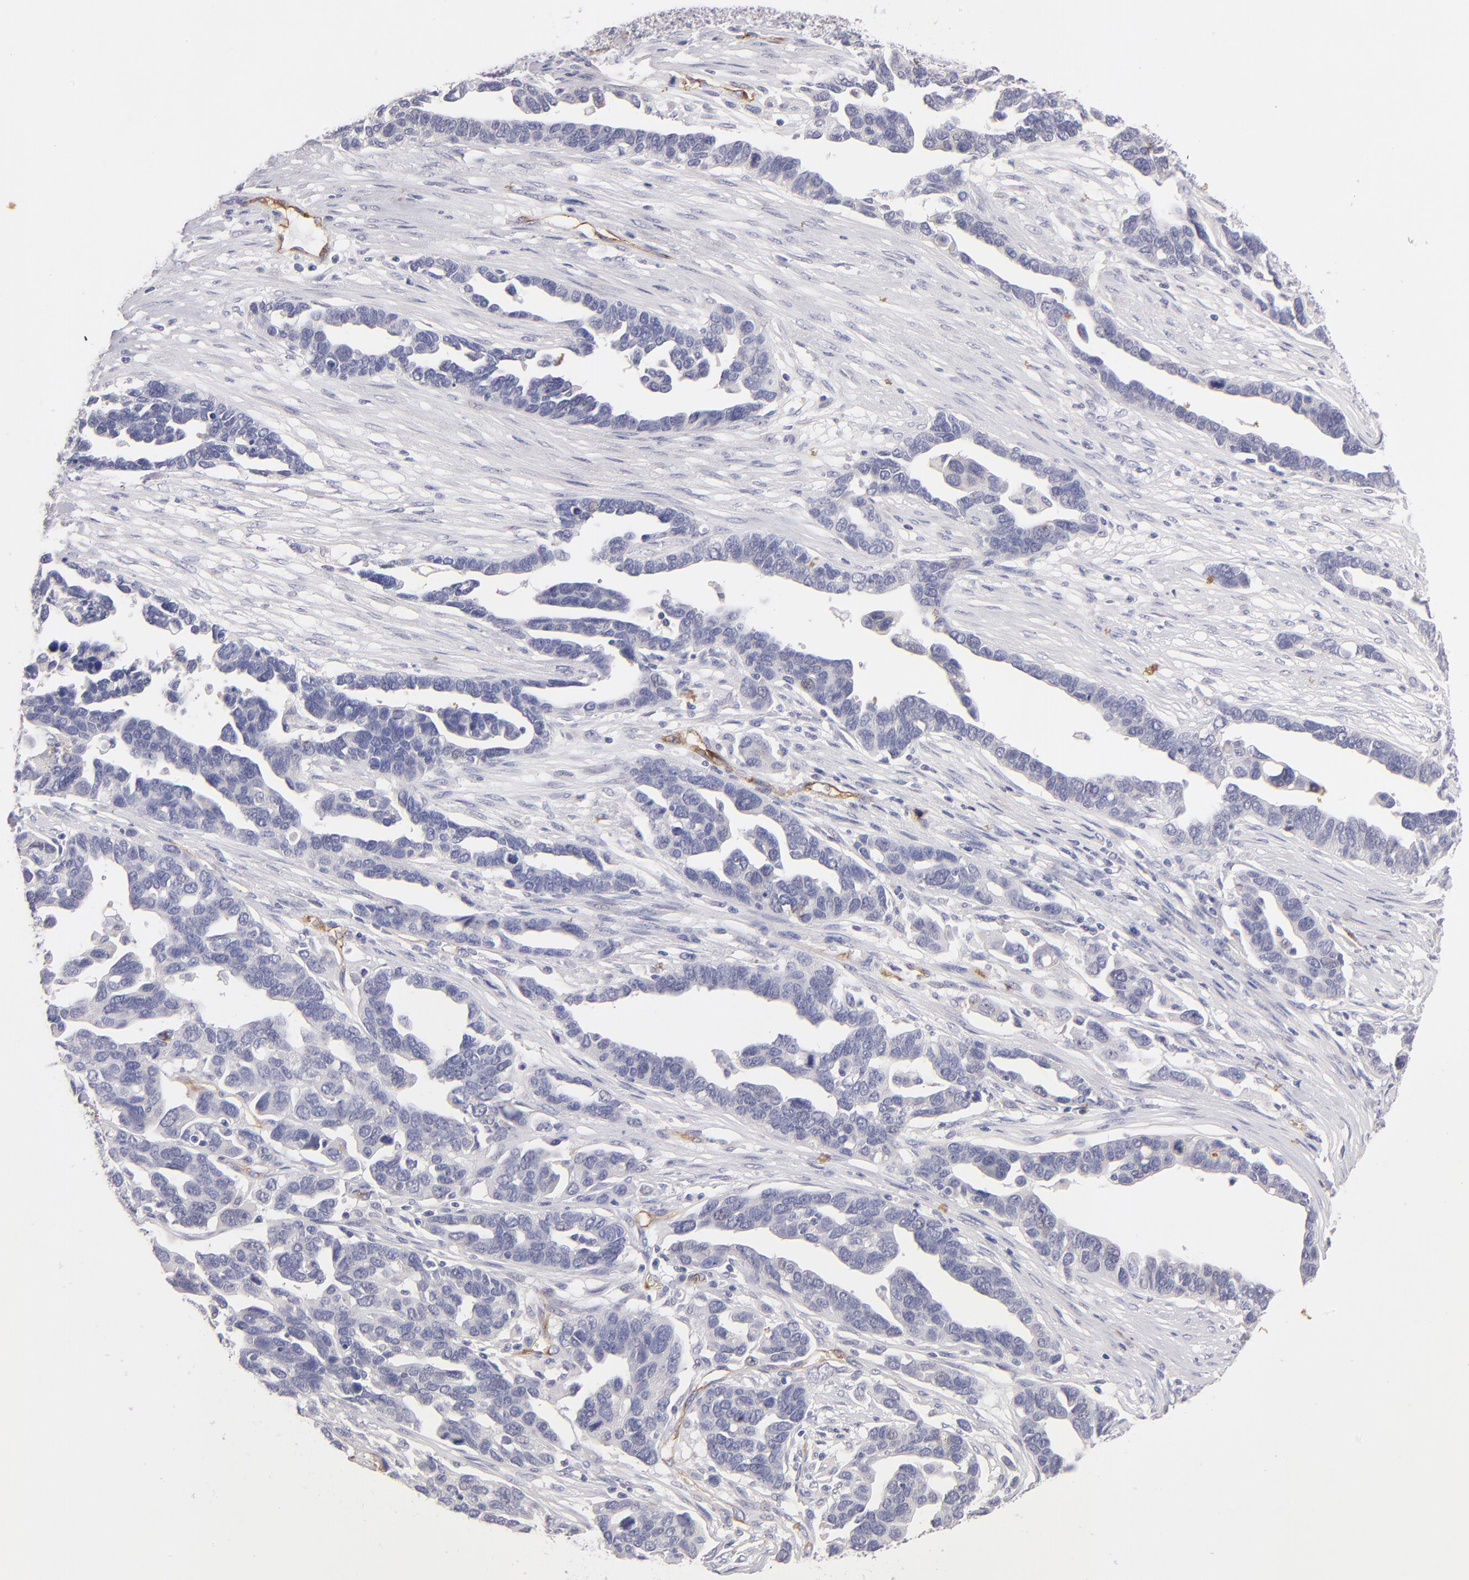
{"staining": {"intensity": "negative", "quantity": "none", "location": "none"}, "tissue": "ovarian cancer", "cell_type": "Tumor cells", "image_type": "cancer", "snomed": [{"axis": "morphology", "description": "Cystadenocarcinoma, serous, NOS"}, {"axis": "topography", "description": "Ovary"}], "caption": "IHC micrograph of ovarian serous cystadenocarcinoma stained for a protein (brown), which reveals no positivity in tumor cells.", "gene": "PLVAP", "patient": {"sex": "female", "age": 54}}